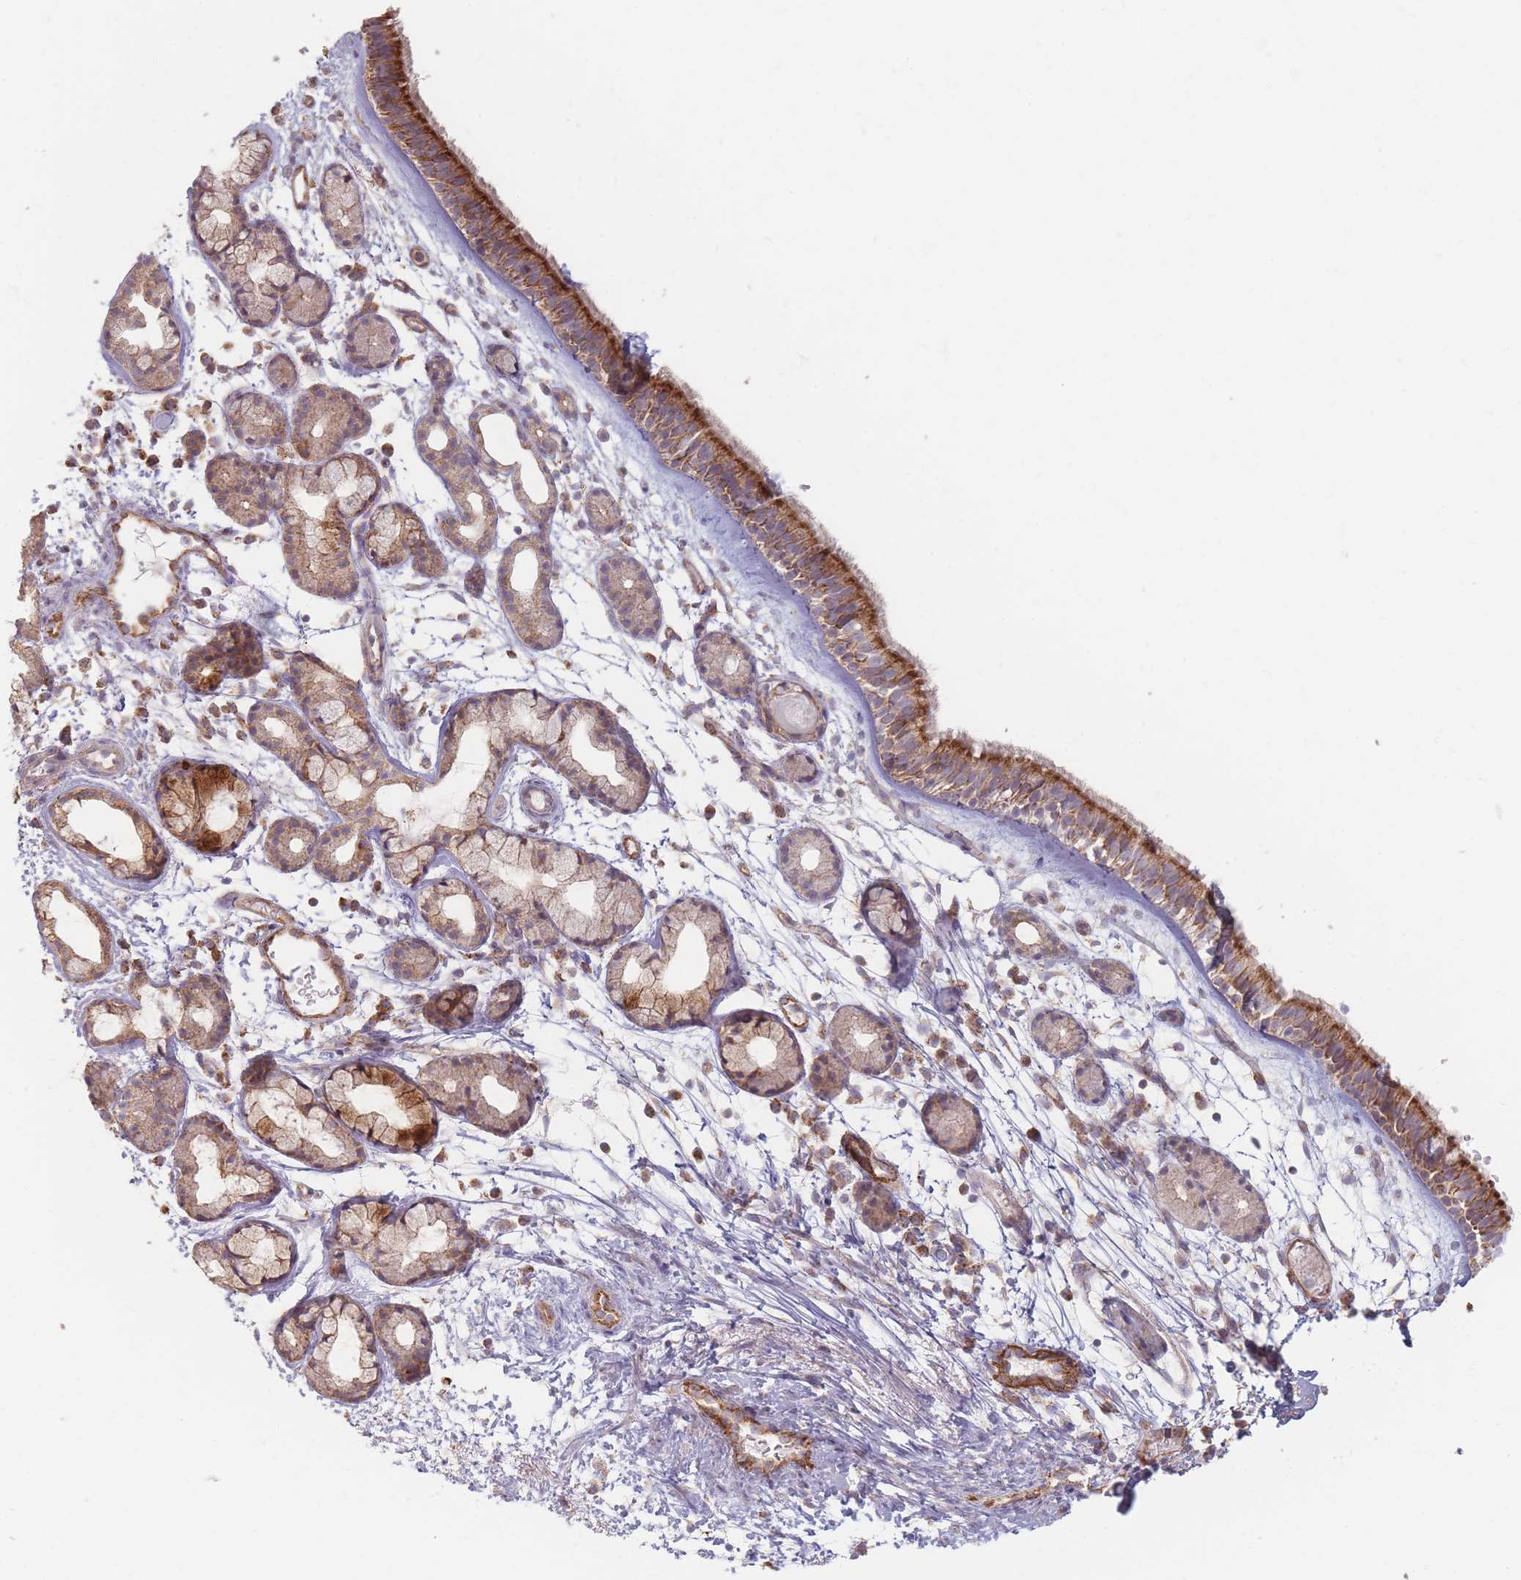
{"staining": {"intensity": "strong", "quantity": ">75%", "location": "cytoplasmic/membranous"}, "tissue": "nasopharynx", "cell_type": "Respiratory epithelial cells", "image_type": "normal", "snomed": [{"axis": "morphology", "description": "Normal tissue, NOS"}, {"axis": "topography", "description": "Nasopharynx"}], "caption": "Immunohistochemical staining of normal human nasopharynx demonstrates strong cytoplasmic/membranous protein expression in about >75% of respiratory epithelial cells. Ihc stains the protein in brown and the nuclei are stained blue.", "gene": "ESRP2", "patient": {"sex": "female", "age": 81}}